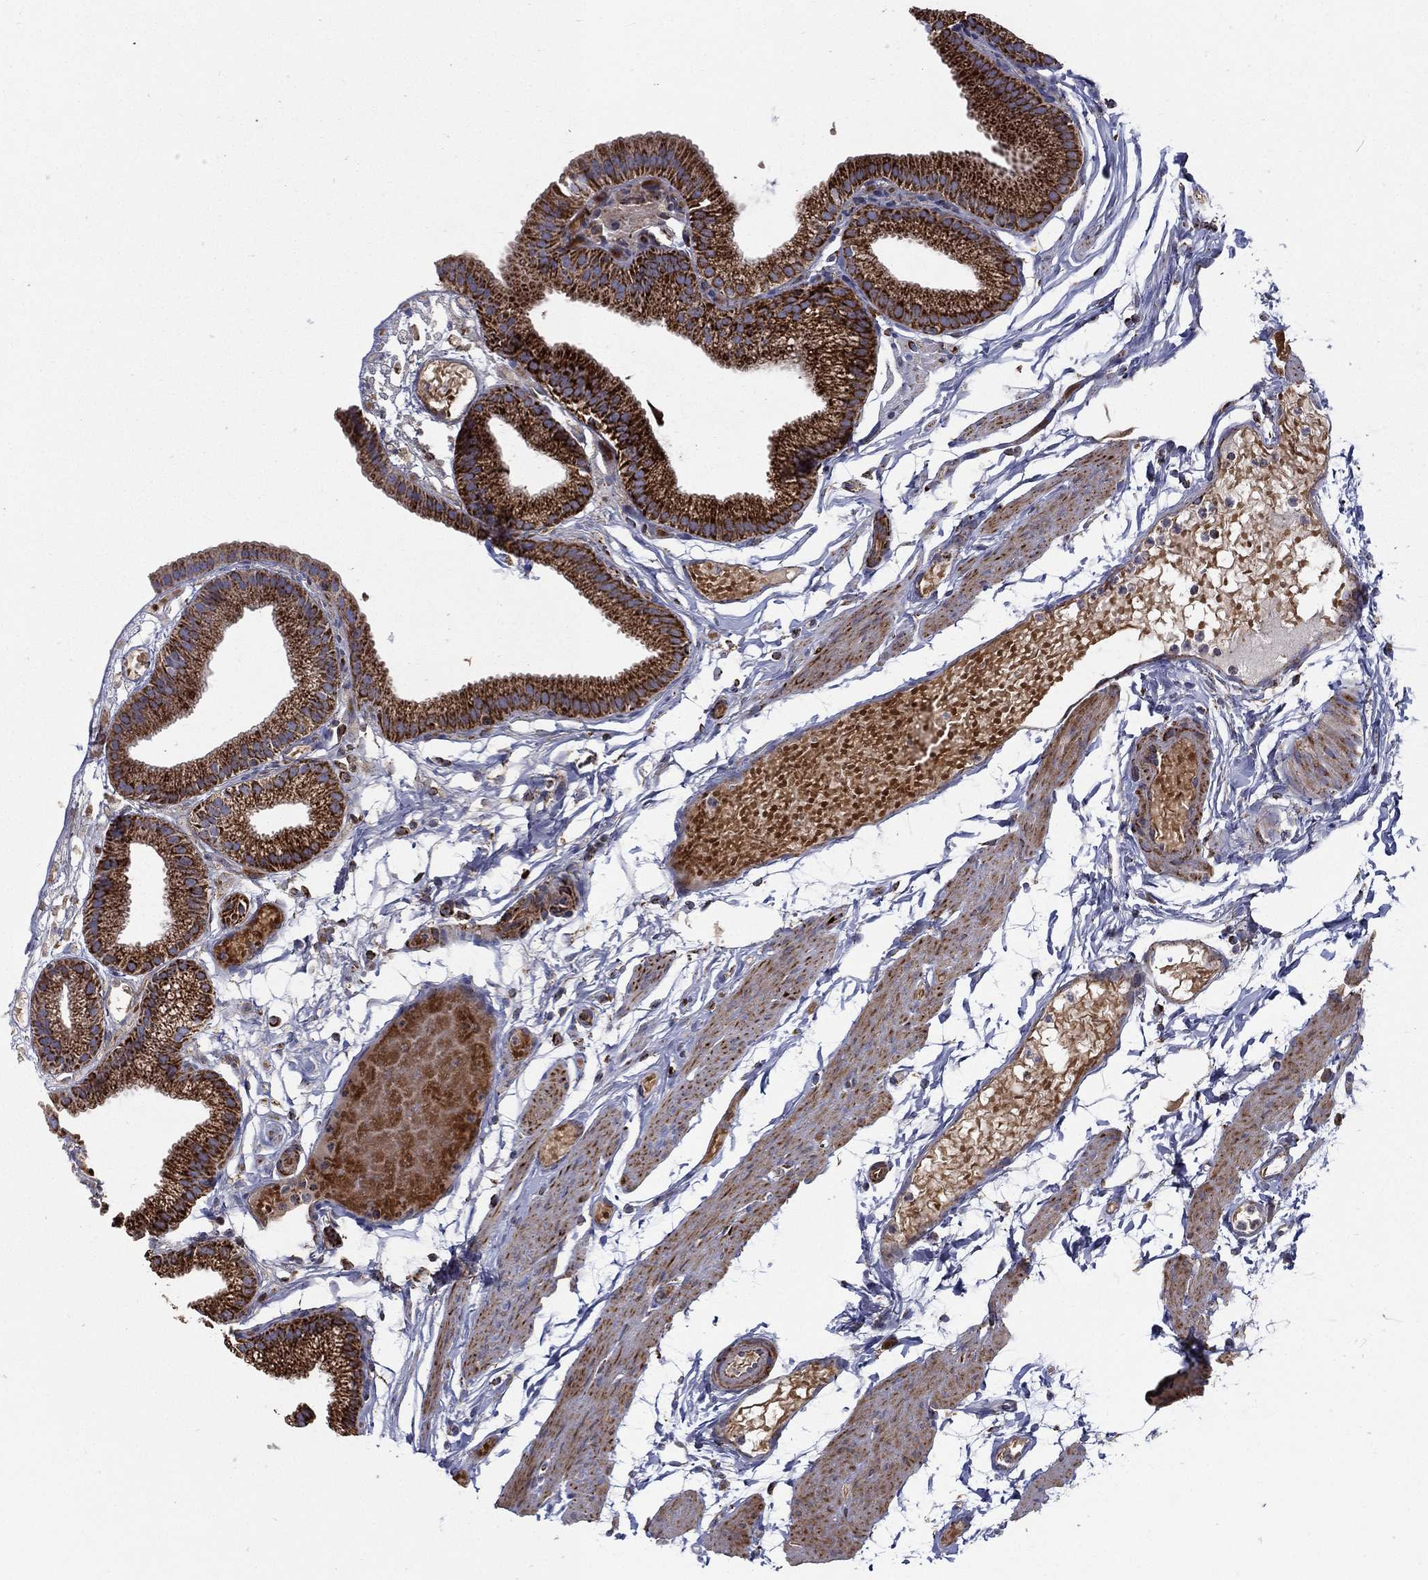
{"staining": {"intensity": "strong", "quantity": ">75%", "location": "cytoplasmic/membranous"}, "tissue": "gallbladder", "cell_type": "Glandular cells", "image_type": "normal", "snomed": [{"axis": "morphology", "description": "Normal tissue, NOS"}, {"axis": "topography", "description": "Gallbladder"}], "caption": "The immunohistochemical stain highlights strong cytoplasmic/membranous expression in glandular cells of normal gallbladder. (brown staining indicates protein expression, while blue staining denotes nuclei).", "gene": "MT", "patient": {"sex": "female", "age": 45}}